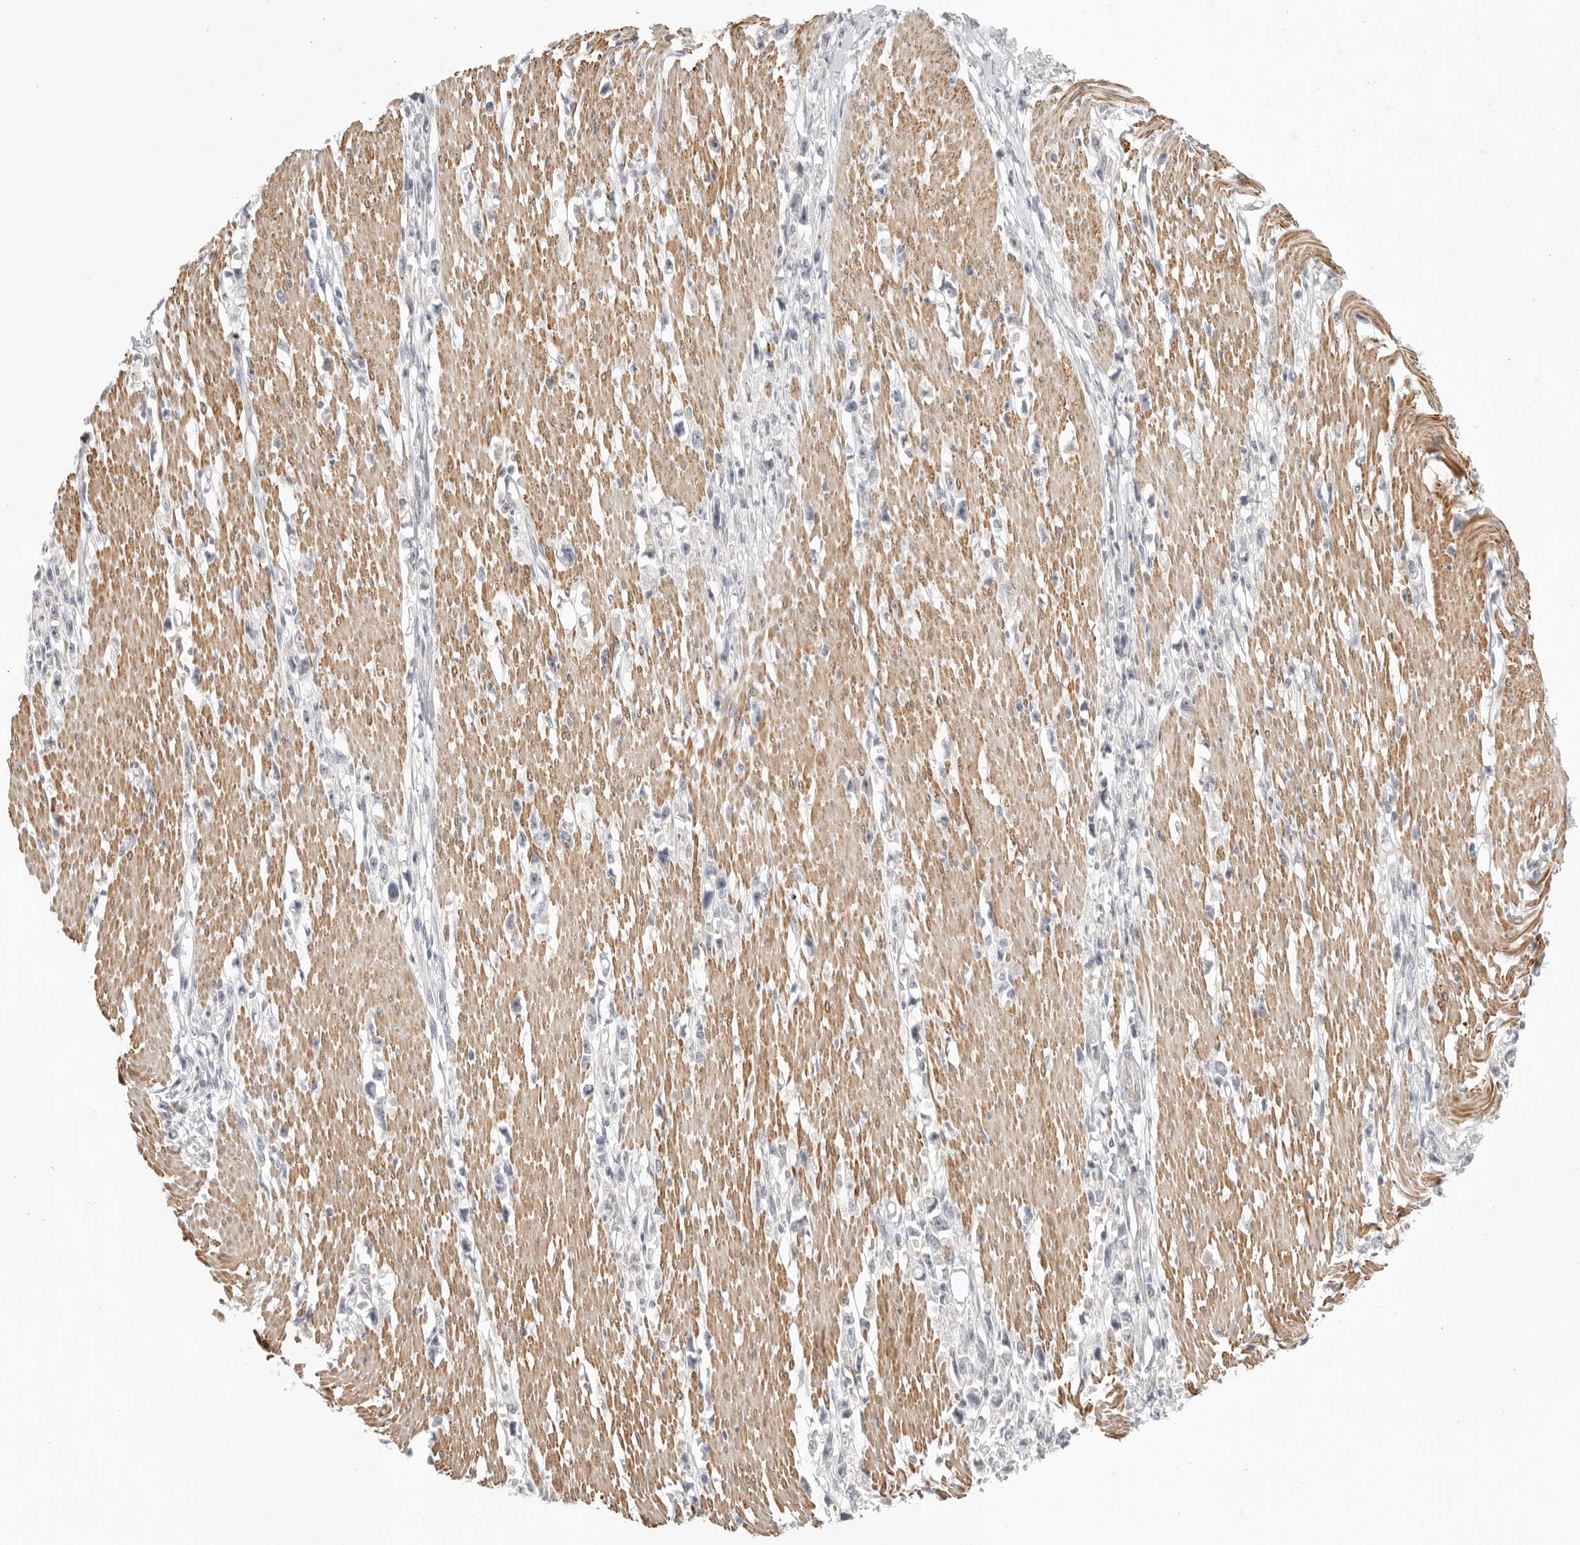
{"staining": {"intensity": "negative", "quantity": "none", "location": "none"}, "tissue": "stomach cancer", "cell_type": "Tumor cells", "image_type": "cancer", "snomed": [{"axis": "morphology", "description": "Adenocarcinoma, NOS"}, {"axis": "topography", "description": "Stomach"}], "caption": "Immunohistochemistry (IHC) of human stomach cancer (adenocarcinoma) shows no positivity in tumor cells. Brightfield microscopy of immunohistochemistry (IHC) stained with DAB (brown) and hematoxylin (blue), captured at high magnification.", "gene": "STAB2", "patient": {"sex": "female", "age": 59}}